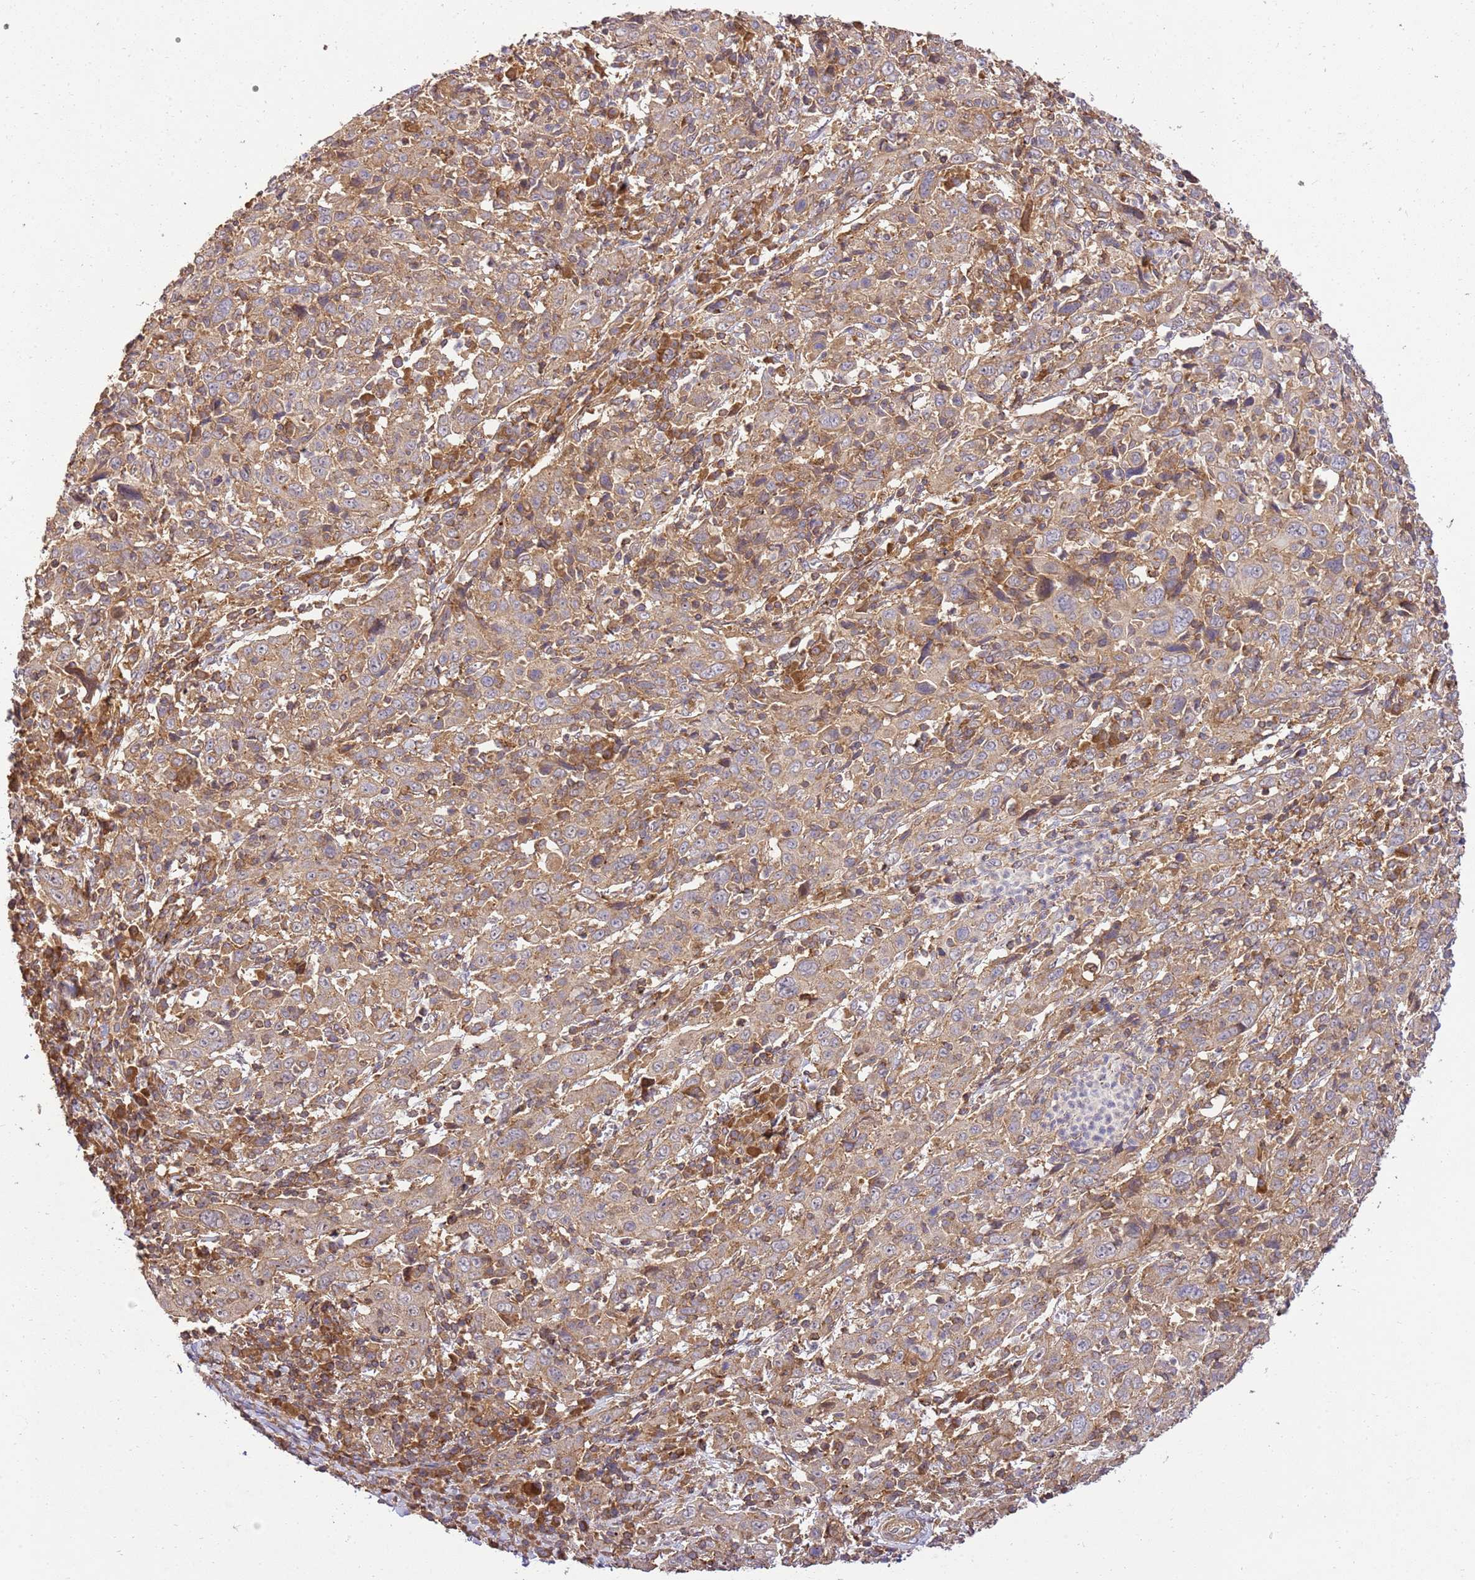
{"staining": {"intensity": "weak", "quantity": ">75%", "location": "cytoplasmic/membranous"}, "tissue": "cervical cancer", "cell_type": "Tumor cells", "image_type": "cancer", "snomed": [{"axis": "morphology", "description": "Squamous cell carcinoma, NOS"}, {"axis": "topography", "description": "Cervix"}], "caption": "This is a photomicrograph of immunohistochemistry staining of cervical cancer, which shows weak positivity in the cytoplasmic/membranous of tumor cells.", "gene": "GAREM1", "patient": {"sex": "female", "age": 46}}